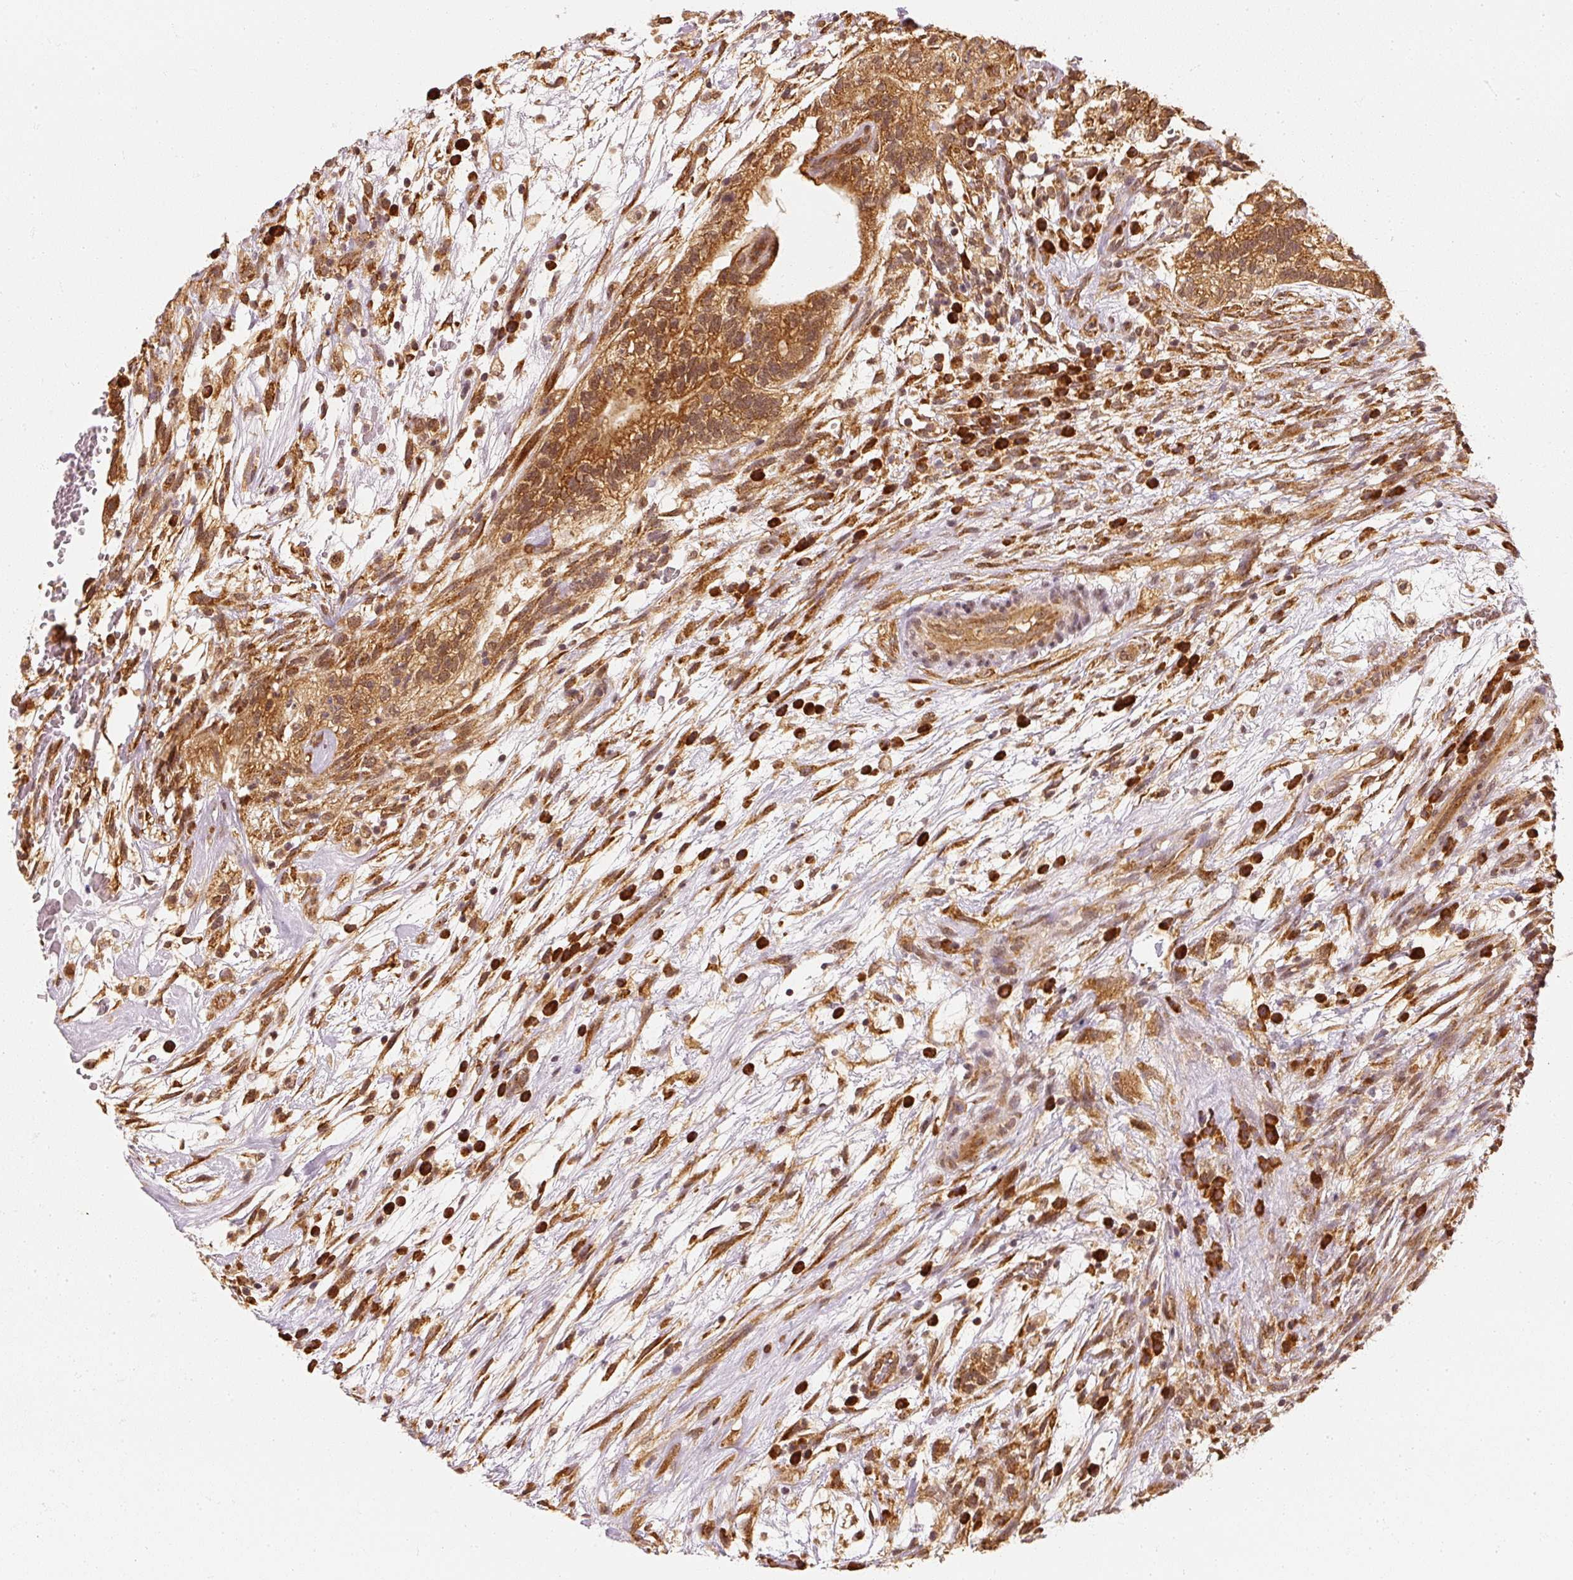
{"staining": {"intensity": "strong", "quantity": ">75%", "location": "cytoplasmic/membranous"}, "tissue": "testis cancer", "cell_type": "Tumor cells", "image_type": "cancer", "snomed": [{"axis": "morphology", "description": "Carcinoma, Embryonal, NOS"}, {"axis": "topography", "description": "Testis"}], "caption": "A brown stain highlights strong cytoplasmic/membranous expression of a protein in human embryonal carcinoma (testis) tumor cells. The protein of interest is shown in brown color, while the nuclei are stained blue.", "gene": "EEF1A2", "patient": {"sex": "male", "age": 32}}